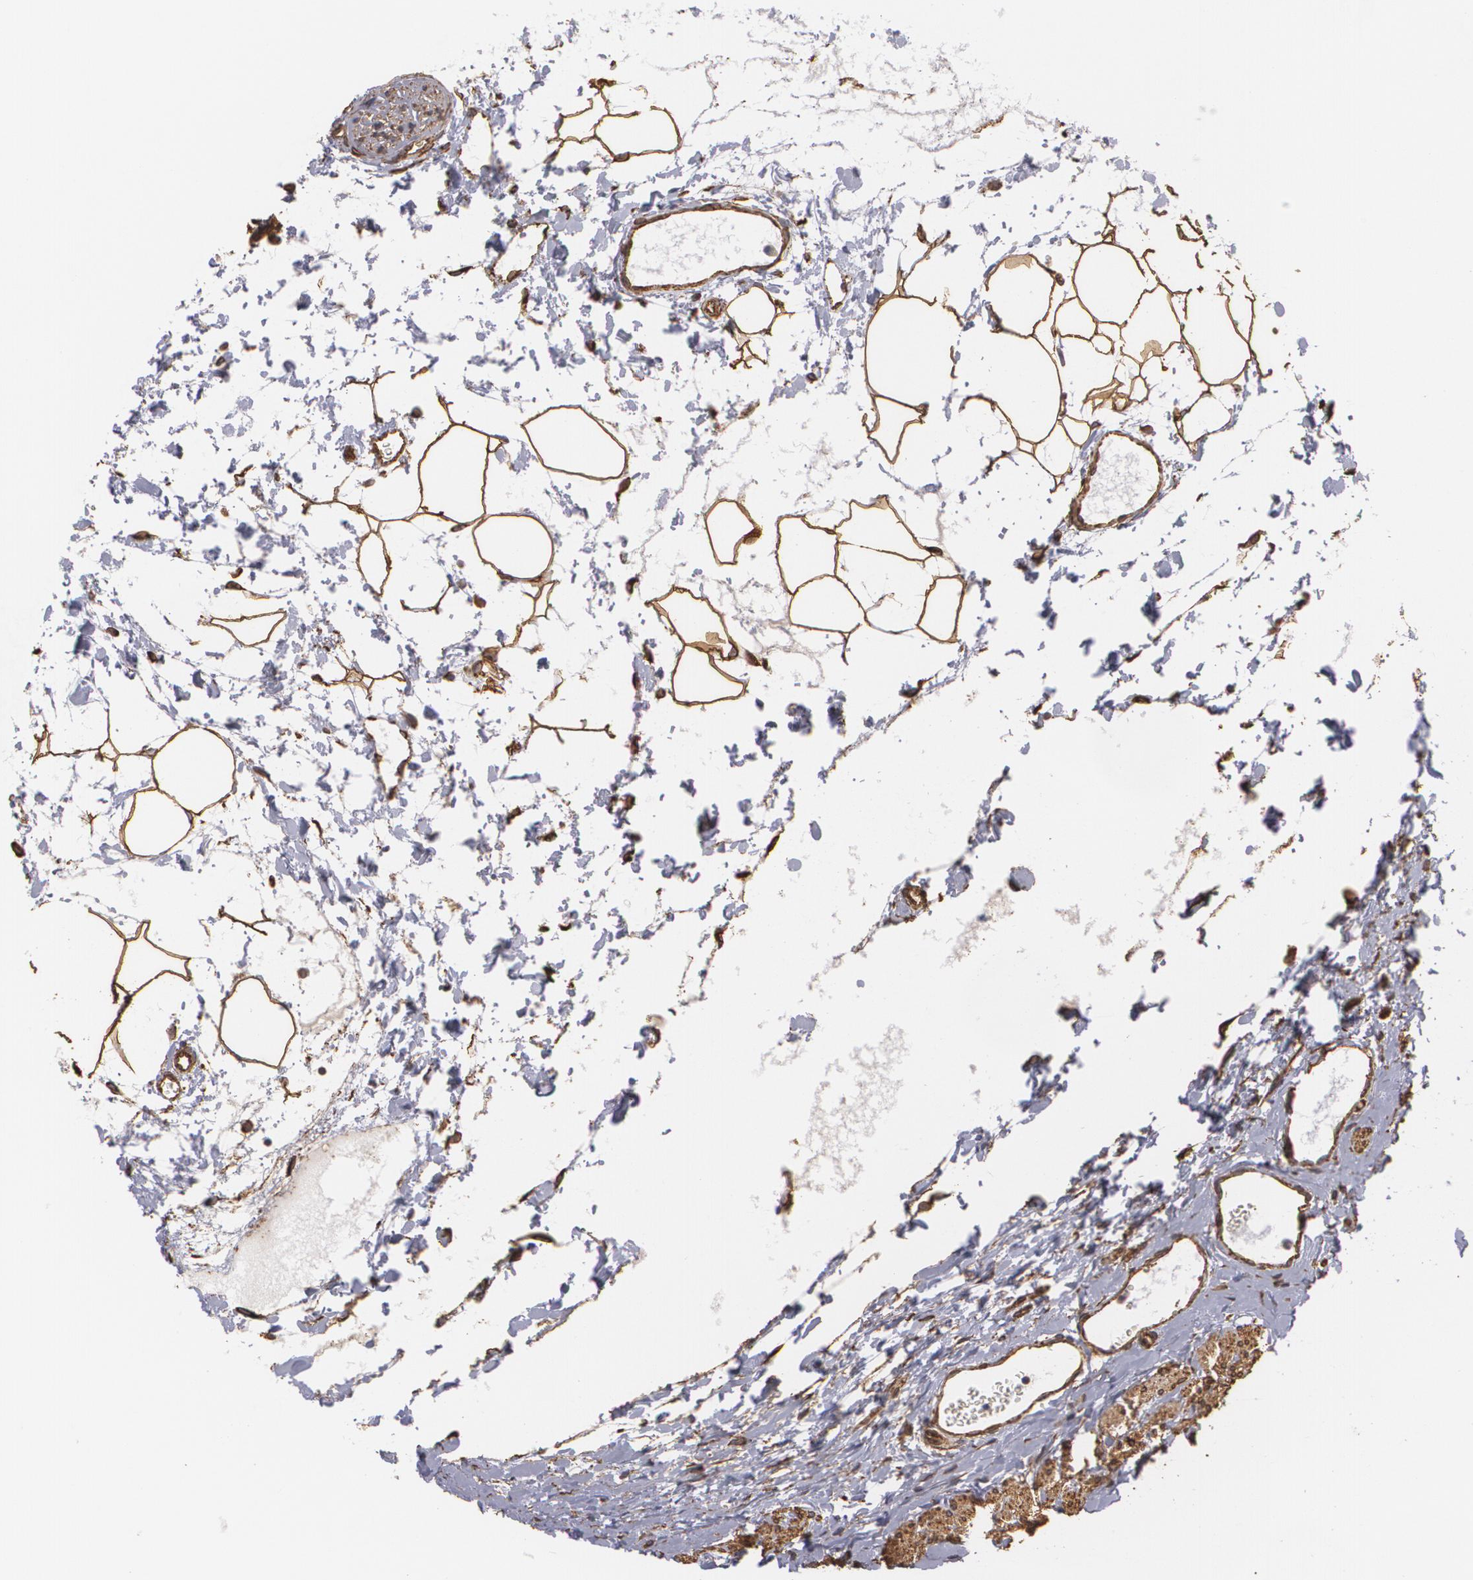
{"staining": {"intensity": "weak", "quantity": ">75%", "location": "cytoplasmic/membranous"}, "tissue": "urinary bladder", "cell_type": "Urothelial cells", "image_type": "normal", "snomed": [{"axis": "morphology", "description": "Normal tissue, NOS"}, {"axis": "topography", "description": "Urinary bladder"}], "caption": "Urothelial cells demonstrate low levels of weak cytoplasmic/membranous positivity in approximately >75% of cells in benign human urinary bladder. Using DAB (brown) and hematoxylin (blue) stains, captured at high magnification using brightfield microscopy.", "gene": "CYB5R3", "patient": {"sex": "male", "age": 2}}